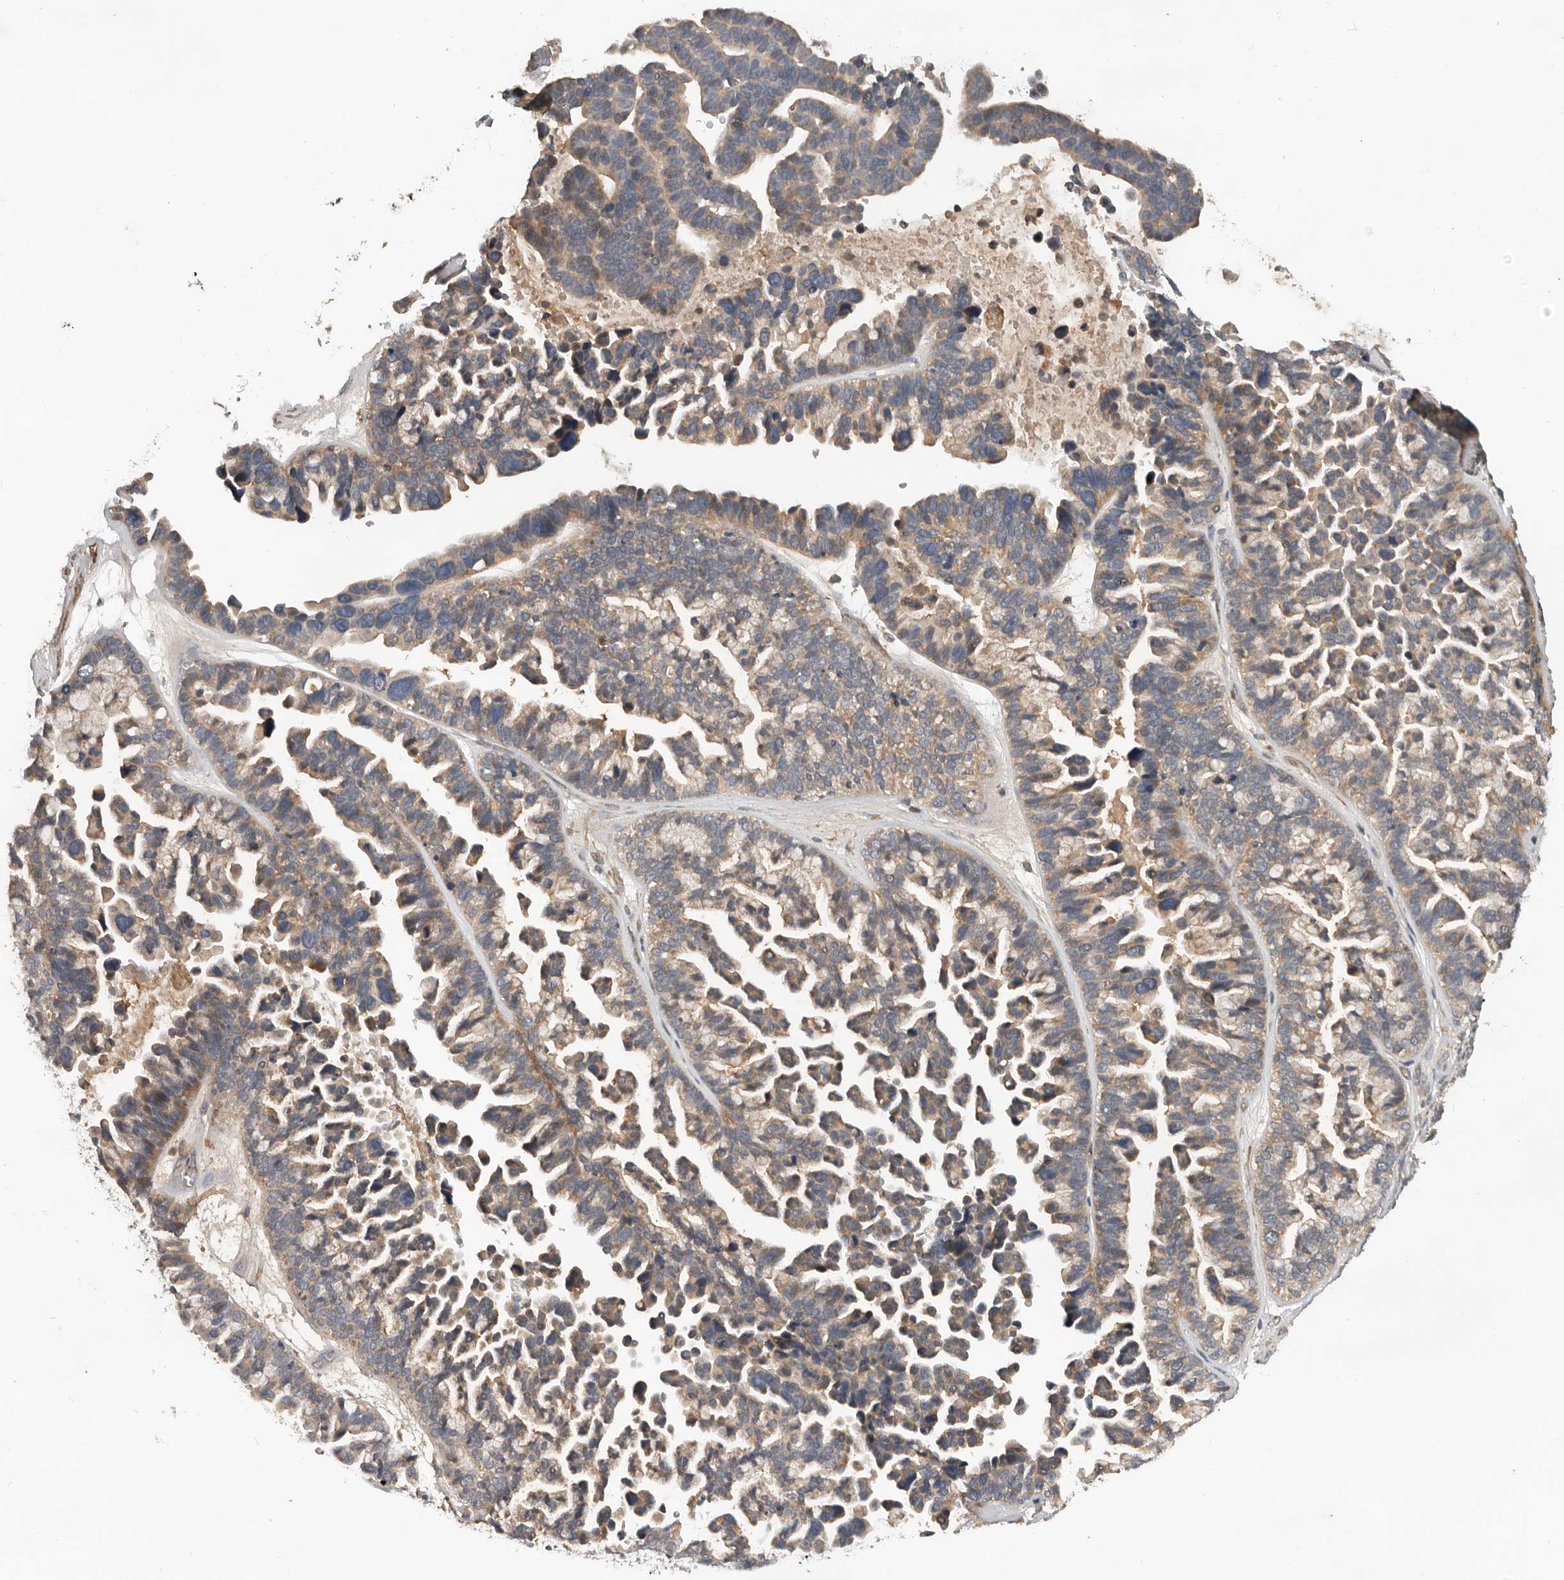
{"staining": {"intensity": "weak", "quantity": ">75%", "location": "cytoplasmic/membranous"}, "tissue": "ovarian cancer", "cell_type": "Tumor cells", "image_type": "cancer", "snomed": [{"axis": "morphology", "description": "Cystadenocarcinoma, serous, NOS"}, {"axis": "topography", "description": "Ovary"}], "caption": "This image displays immunohistochemistry (IHC) staining of ovarian serous cystadenocarcinoma, with low weak cytoplasmic/membranous staining in about >75% of tumor cells.", "gene": "RNF157", "patient": {"sex": "female", "age": 56}}